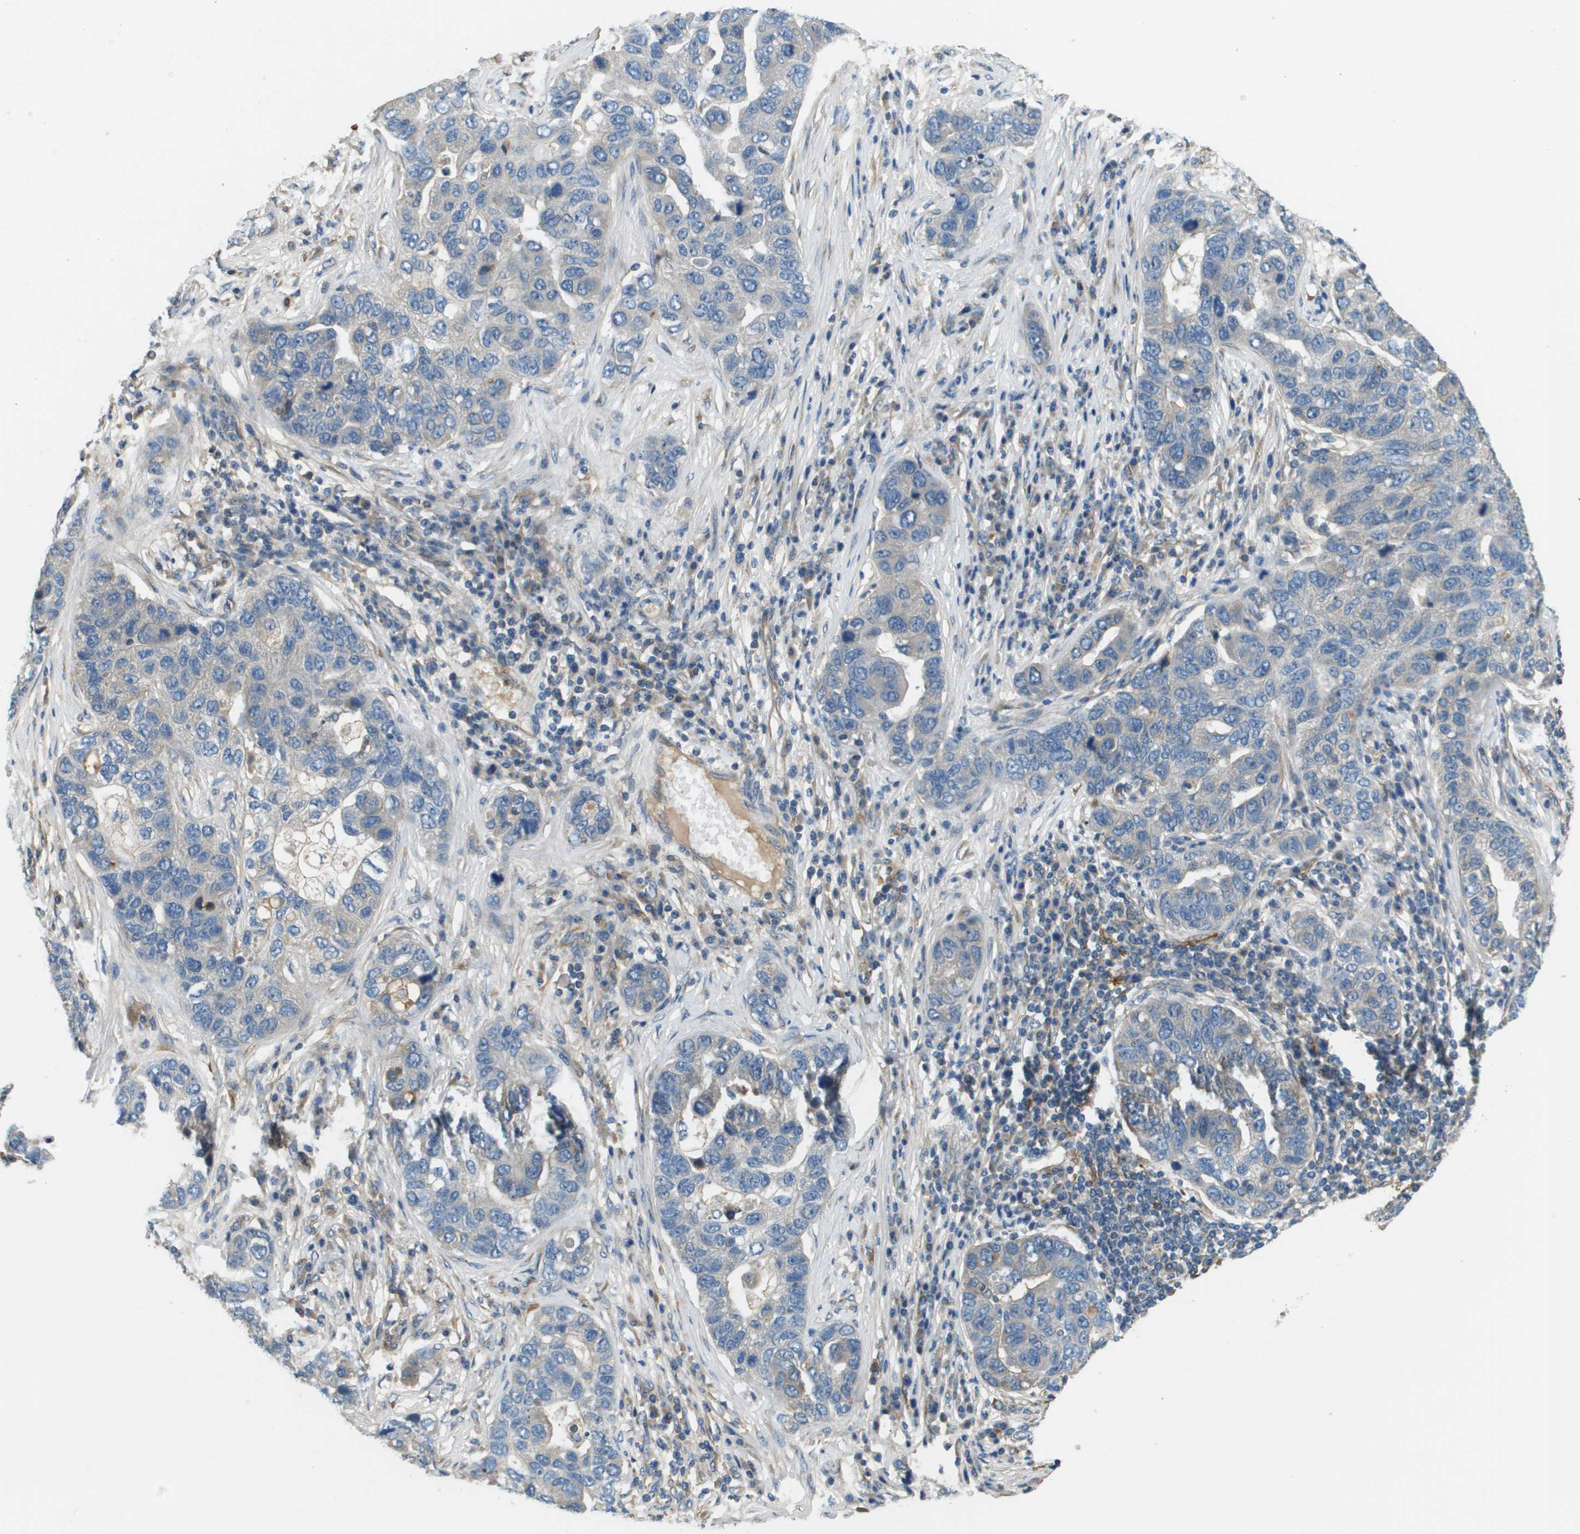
{"staining": {"intensity": "negative", "quantity": "none", "location": "none"}, "tissue": "pancreatic cancer", "cell_type": "Tumor cells", "image_type": "cancer", "snomed": [{"axis": "morphology", "description": "Adenocarcinoma, NOS"}, {"axis": "topography", "description": "Pancreas"}], "caption": "Human pancreatic adenocarcinoma stained for a protein using IHC exhibits no staining in tumor cells.", "gene": "SAMSN1", "patient": {"sex": "female", "age": 61}}